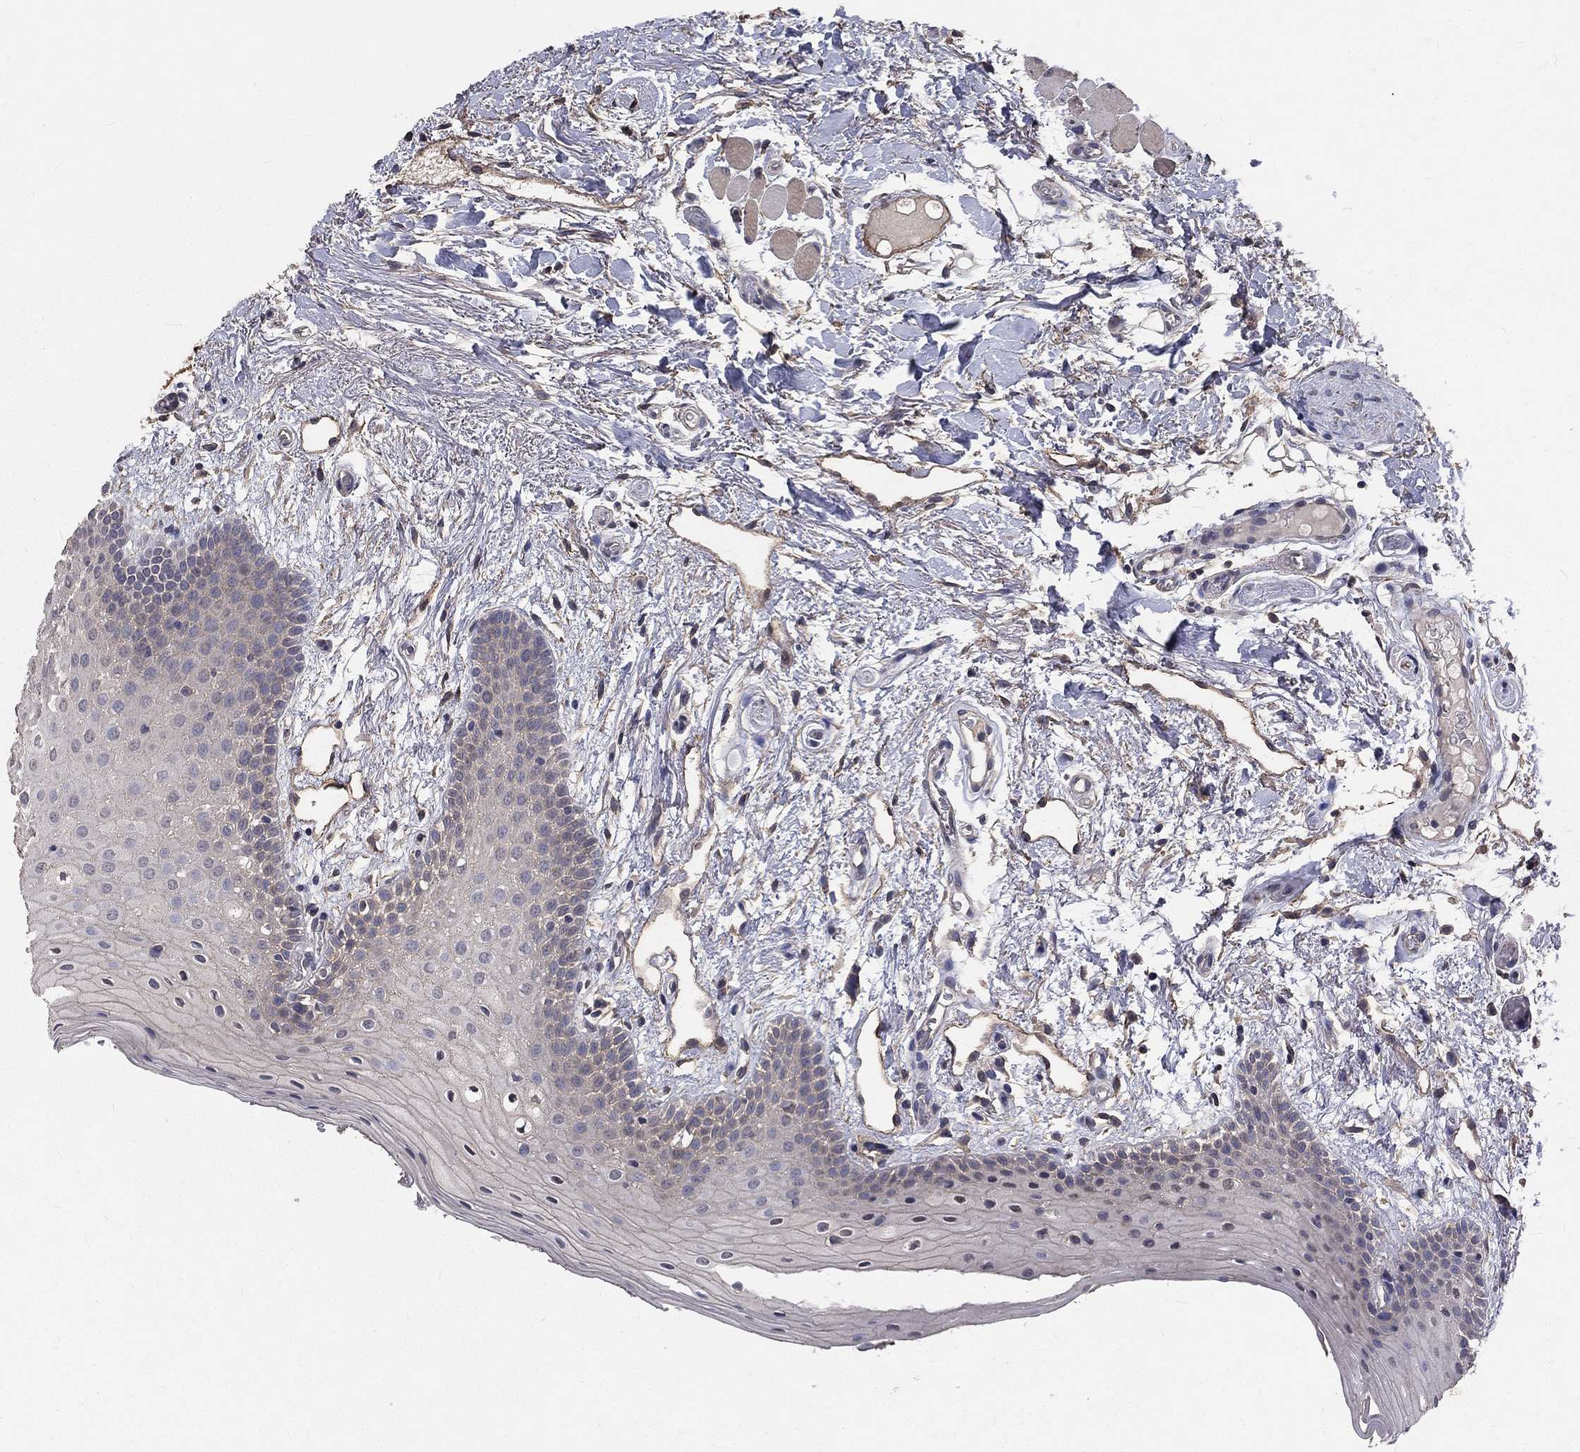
{"staining": {"intensity": "negative", "quantity": "none", "location": "none"}, "tissue": "oral mucosa", "cell_type": "Squamous epithelial cells", "image_type": "normal", "snomed": [{"axis": "morphology", "description": "Normal tissue, NOS"}, {"axis": "topography", "description": "Oral tissue"}, {"axis": "topography", "description": "Tounge, NOS"}], "caption": "Human oral mucosa stained for a protein using immunohistochemistry (IHC) displays no positivity in squamous epithelial cells.", "gene": "CHST5", "patient": {"sex": "female", "age": 86}}